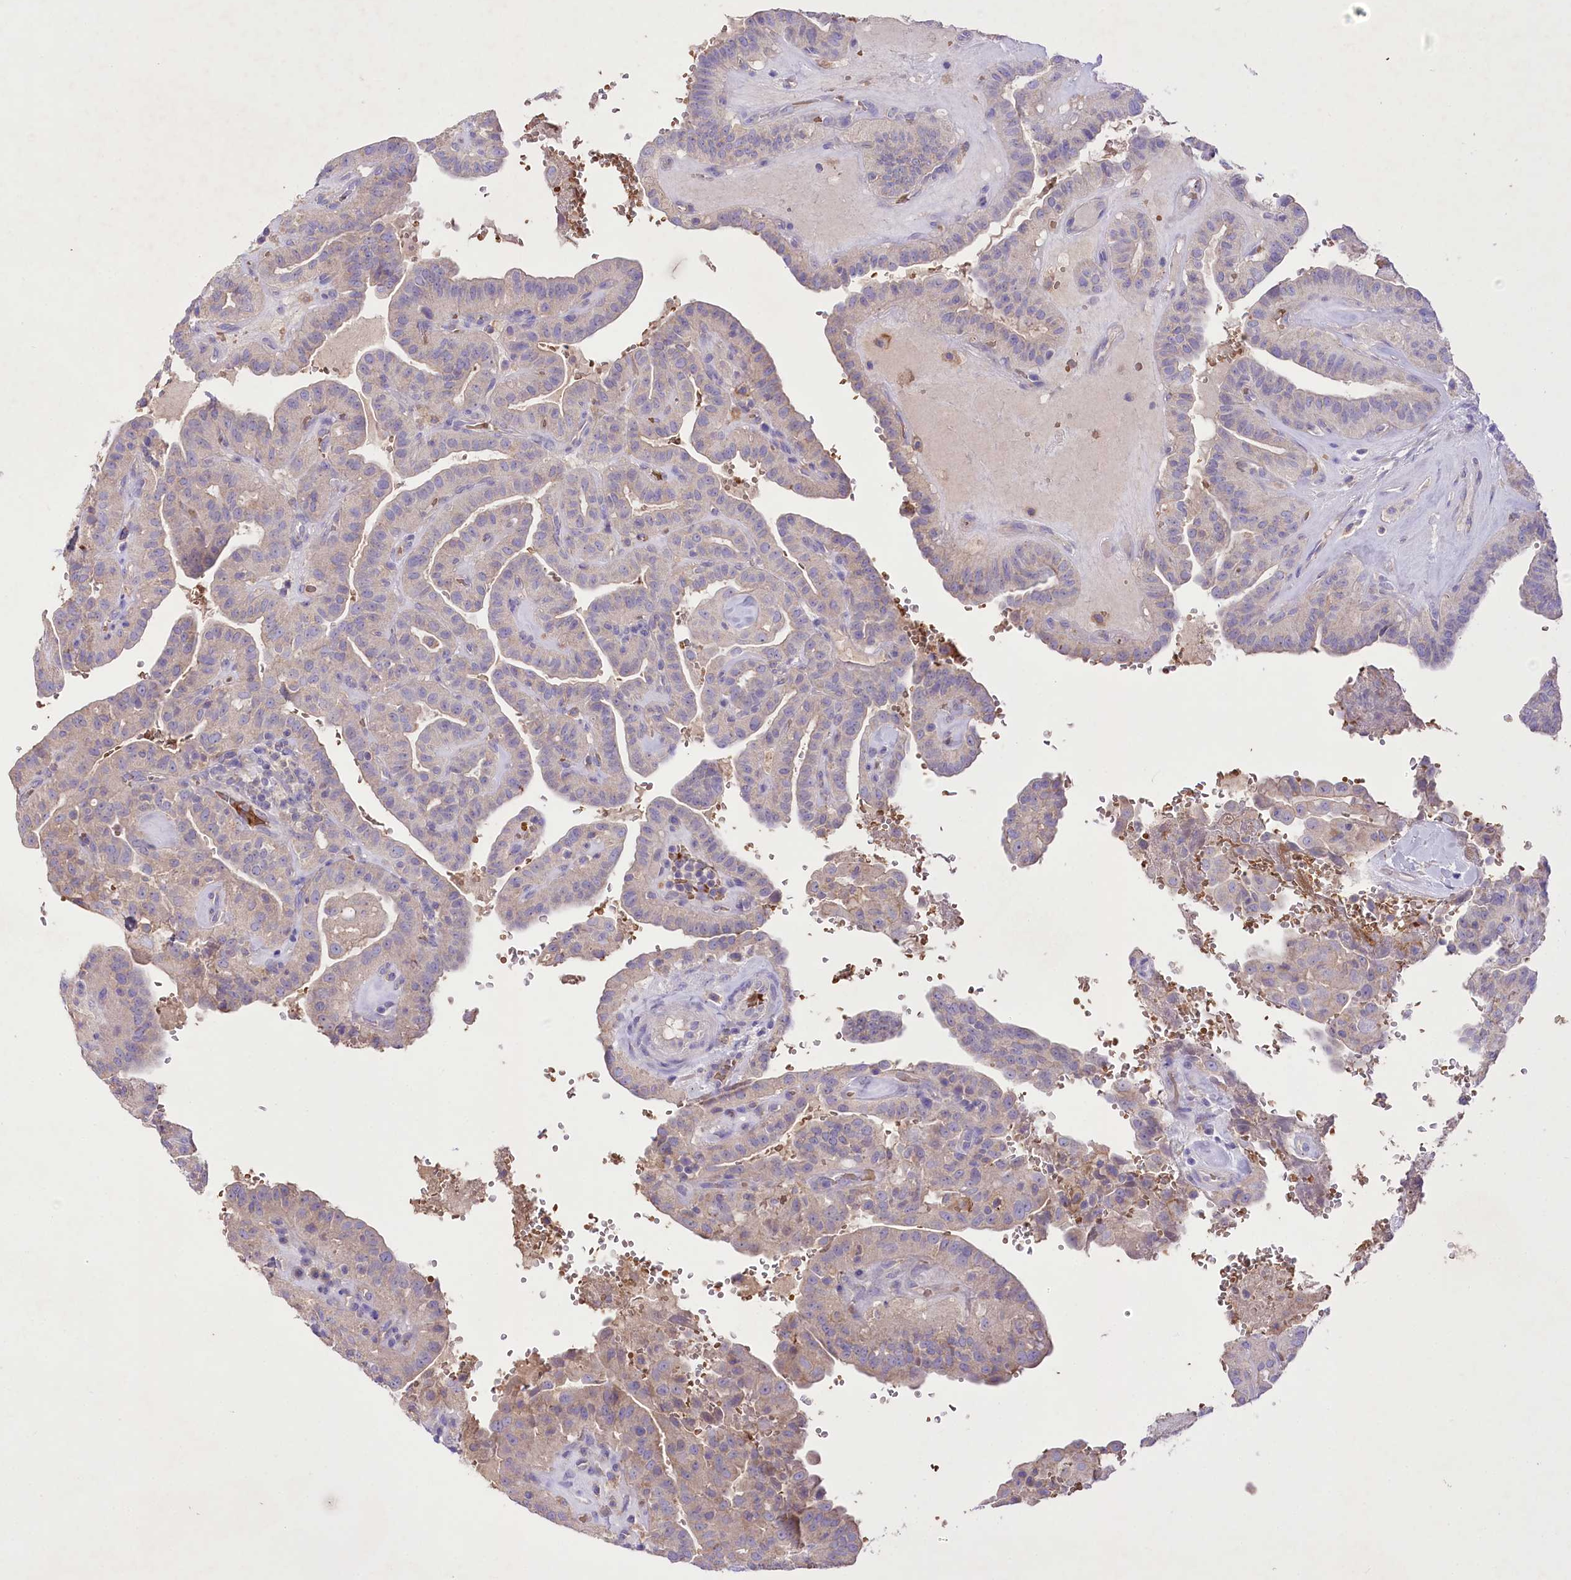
{"staining": {"intensity": "weak", "quantity": "25%-75%", "location": "cytoplasmic/membranous"}, "tissue": "thyroid cancer", "cell_type": "Tumor cells", "image_type": "cancer", "snomed": [{"axis": "morphology", "description": "Papillary adenocarcinoma, NOS"}, {"axis": "topography", "description": "Thyroid gland"}], "caption": "This is a micrograph of IHC staining of thyroid papillary adenocarcinoma, which shows weak positivity in the cytoplasmic/membranous of tumor cells.", "gene": "PRSS53", "patient": {"sex": "male", "age": 77}}